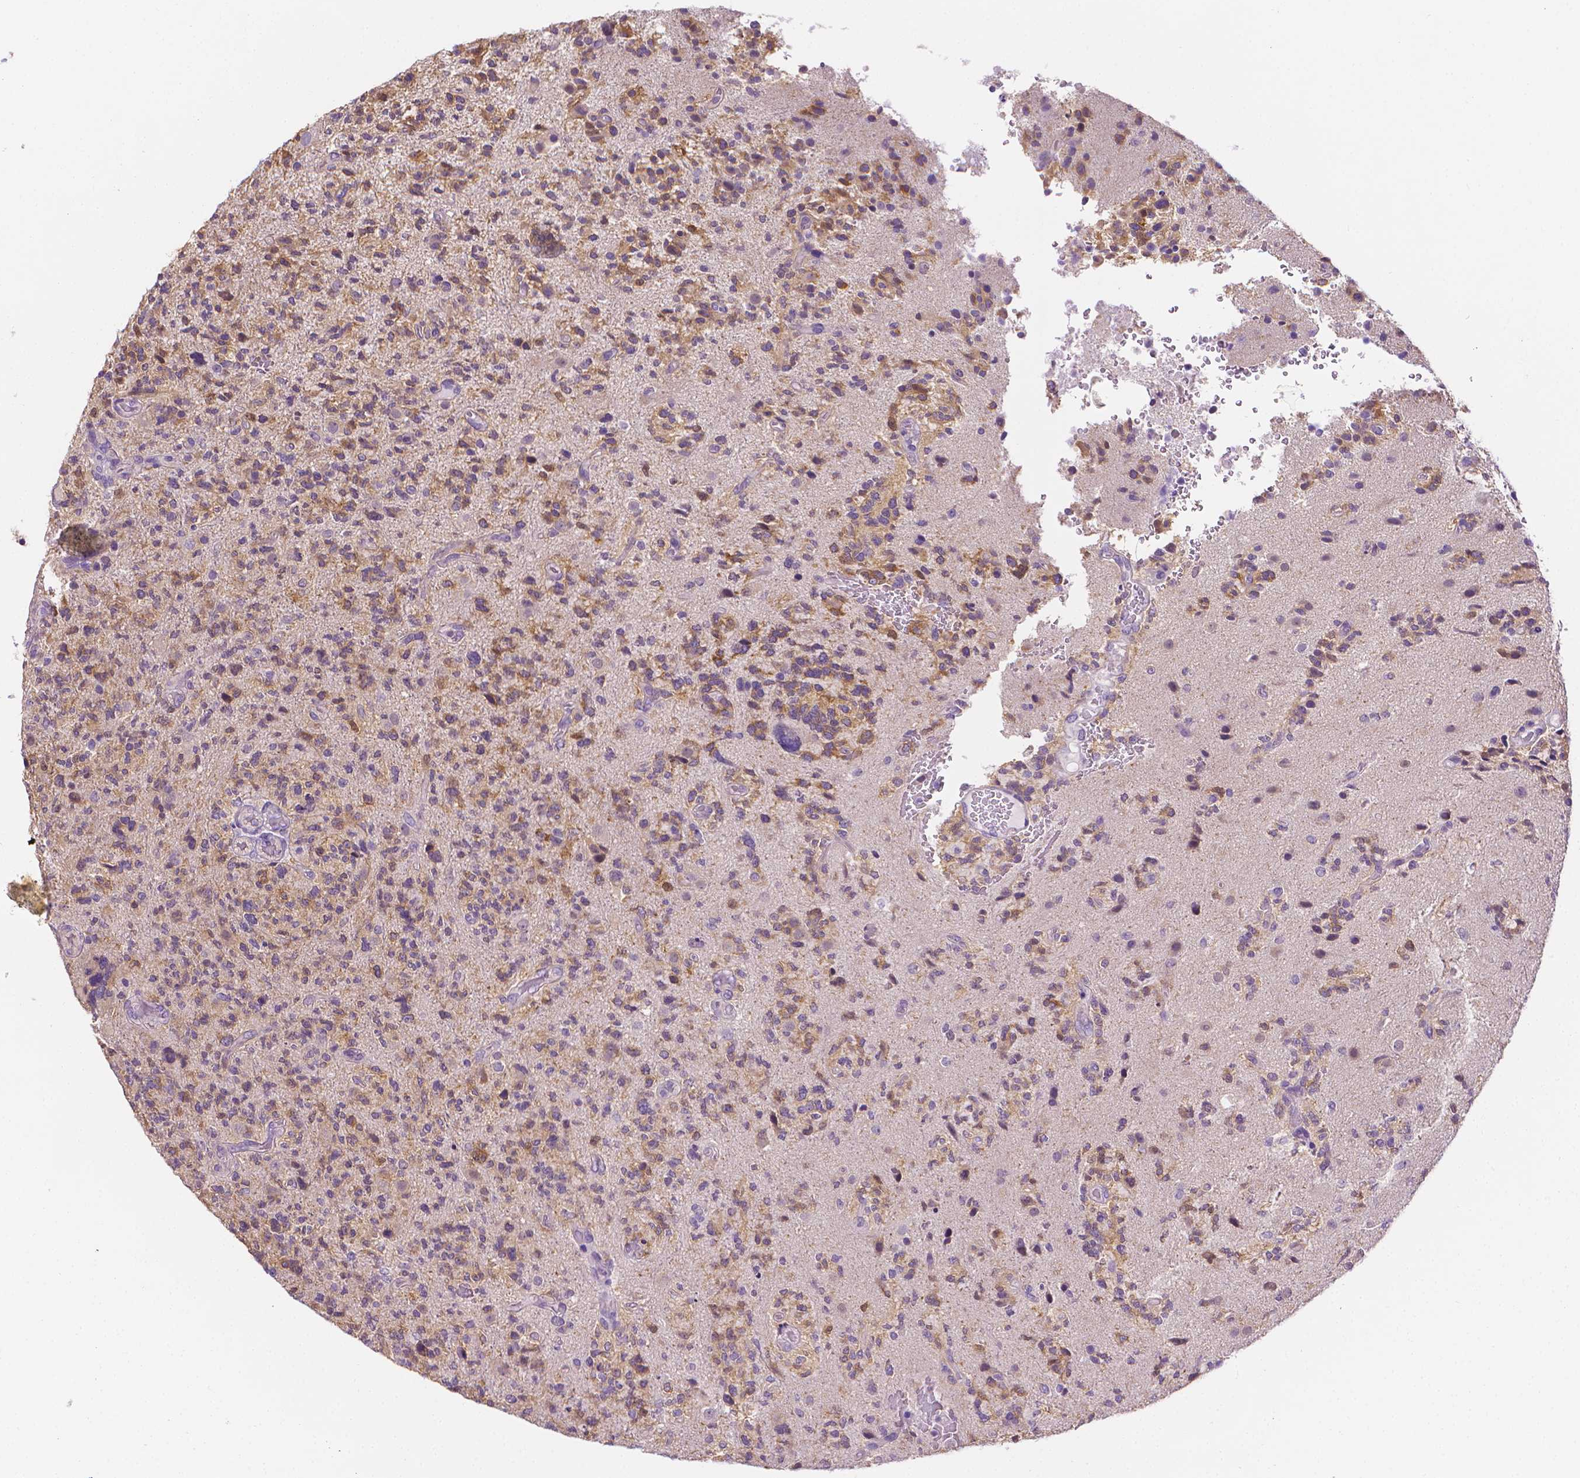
{"staining": {"intensity": "weak", "quantity": ">75%", "location": "cytoplasmic/membranous"}, "tissue": "glioma", "cell_type": "Tumor cells", "image_type": "cancer", "snomed": [{"axis": "morphology", "description": "Glioma, malignant, High grade"}, {"axis": "topography", "description": "Brain"}], "caption": "High-grade glioma (malignant) stained for a protein demonstrates weak cytoplasmic/membranous positivity in tumor cells.", "gene": "FASN", "patient": {"sex": "female", "age": 71}}